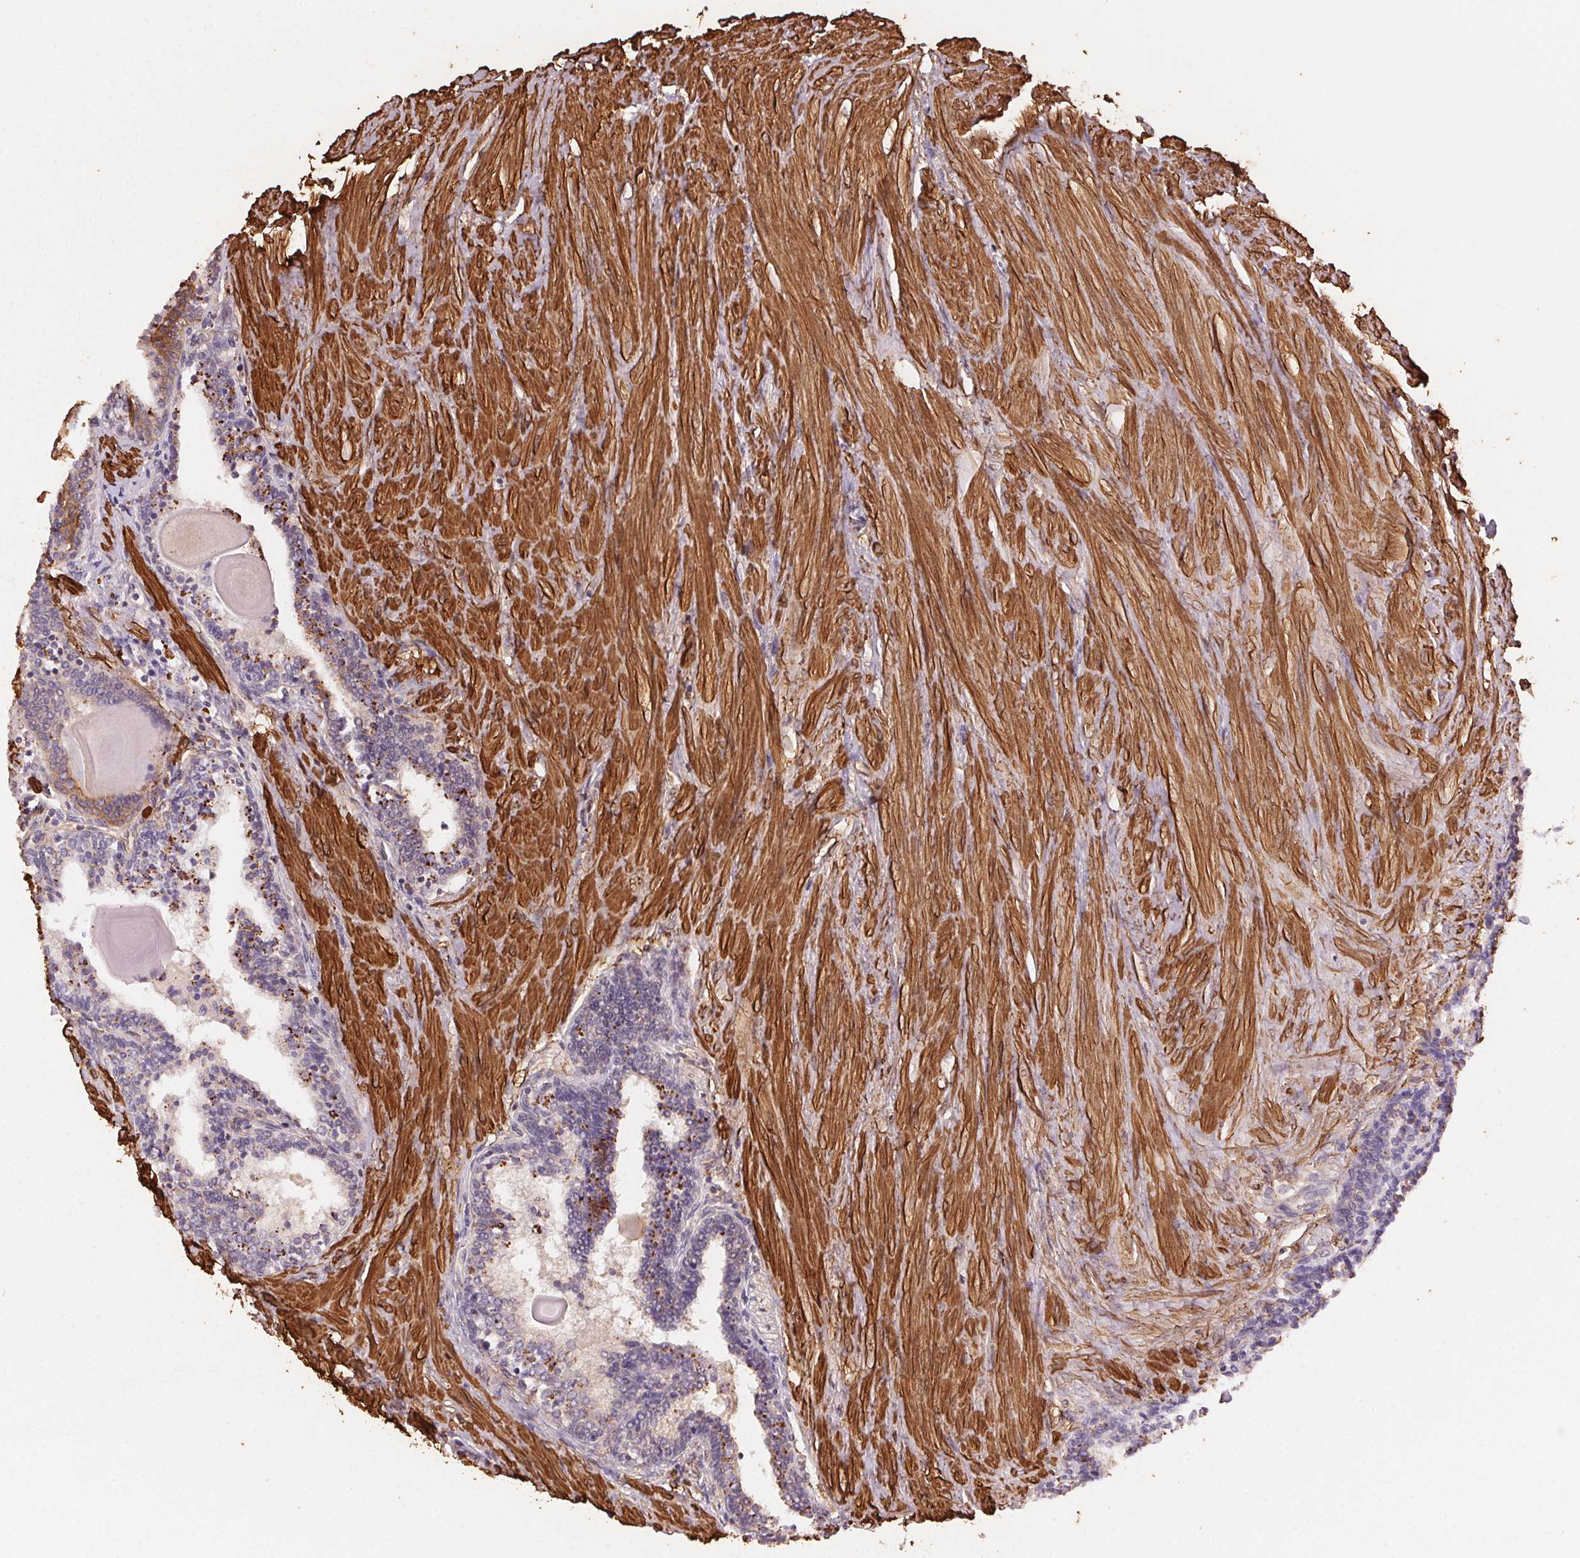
{"staining": {"intensity": "moderate", "quantity": "<25%", "location": "cytoplasmic/membranous"}, "tissue": "prostate", "cell_type": "Glandular cells", "image_type": "normal", "snomed": [{"axis": "morphology", "description": "Normal tissue, NOS"}, {"axis": "topography", "description": "Prostate"}], "caption": "A high-resolution micrograph shows immunohistochemistry (IHC) staining of normal prostate, which exhibits moderate cytoplasmic/membranous positivity in approximately <25% of glandular cells. (Stains: DAB (3,3'-diaminobenzidine) in brown, nuclei in blue, Microscopy: brightfield microscopy at high magnification).", "gene": "GPX8", "patient": {"sex": "male", "age": 55}}